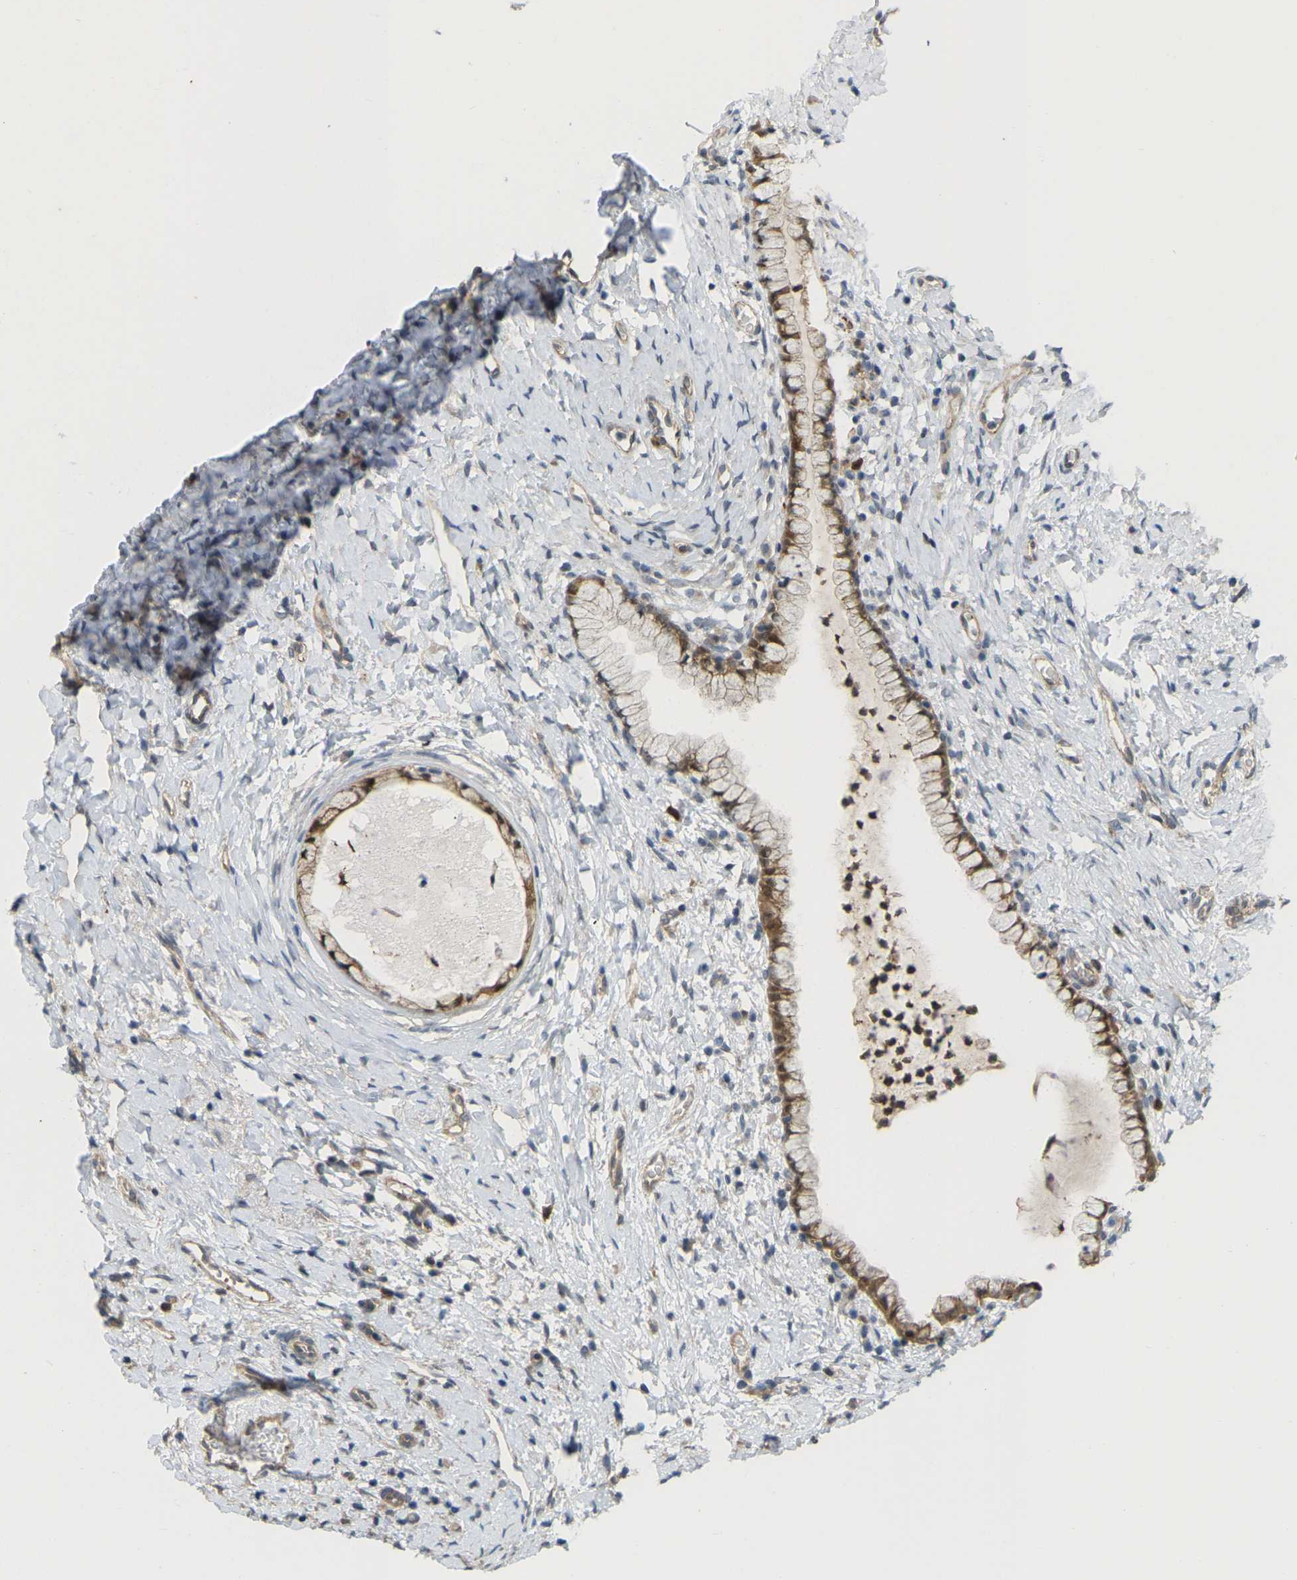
{"staining": {"intensity": "moderate", "quantity": ">75%", "location": "cytoplasmic/membranous,nuclear"}, "tissue": "cervix", "cell_type": "Glandular cells", "image_type": "normal", "snomed": [{"axis": "morphology", "description": "Normal tissue, NOS"}, {"axis": "topography", "description": "Cervix"}], "caption": "Brown immunohistochemical staining in normal human cervix shows moderate cytoplasmic/membranous,nuclear expression in about >75% of glandular cells.", "gene": "SERPINB5", "patient": {"sex": "female", "age": 72}}